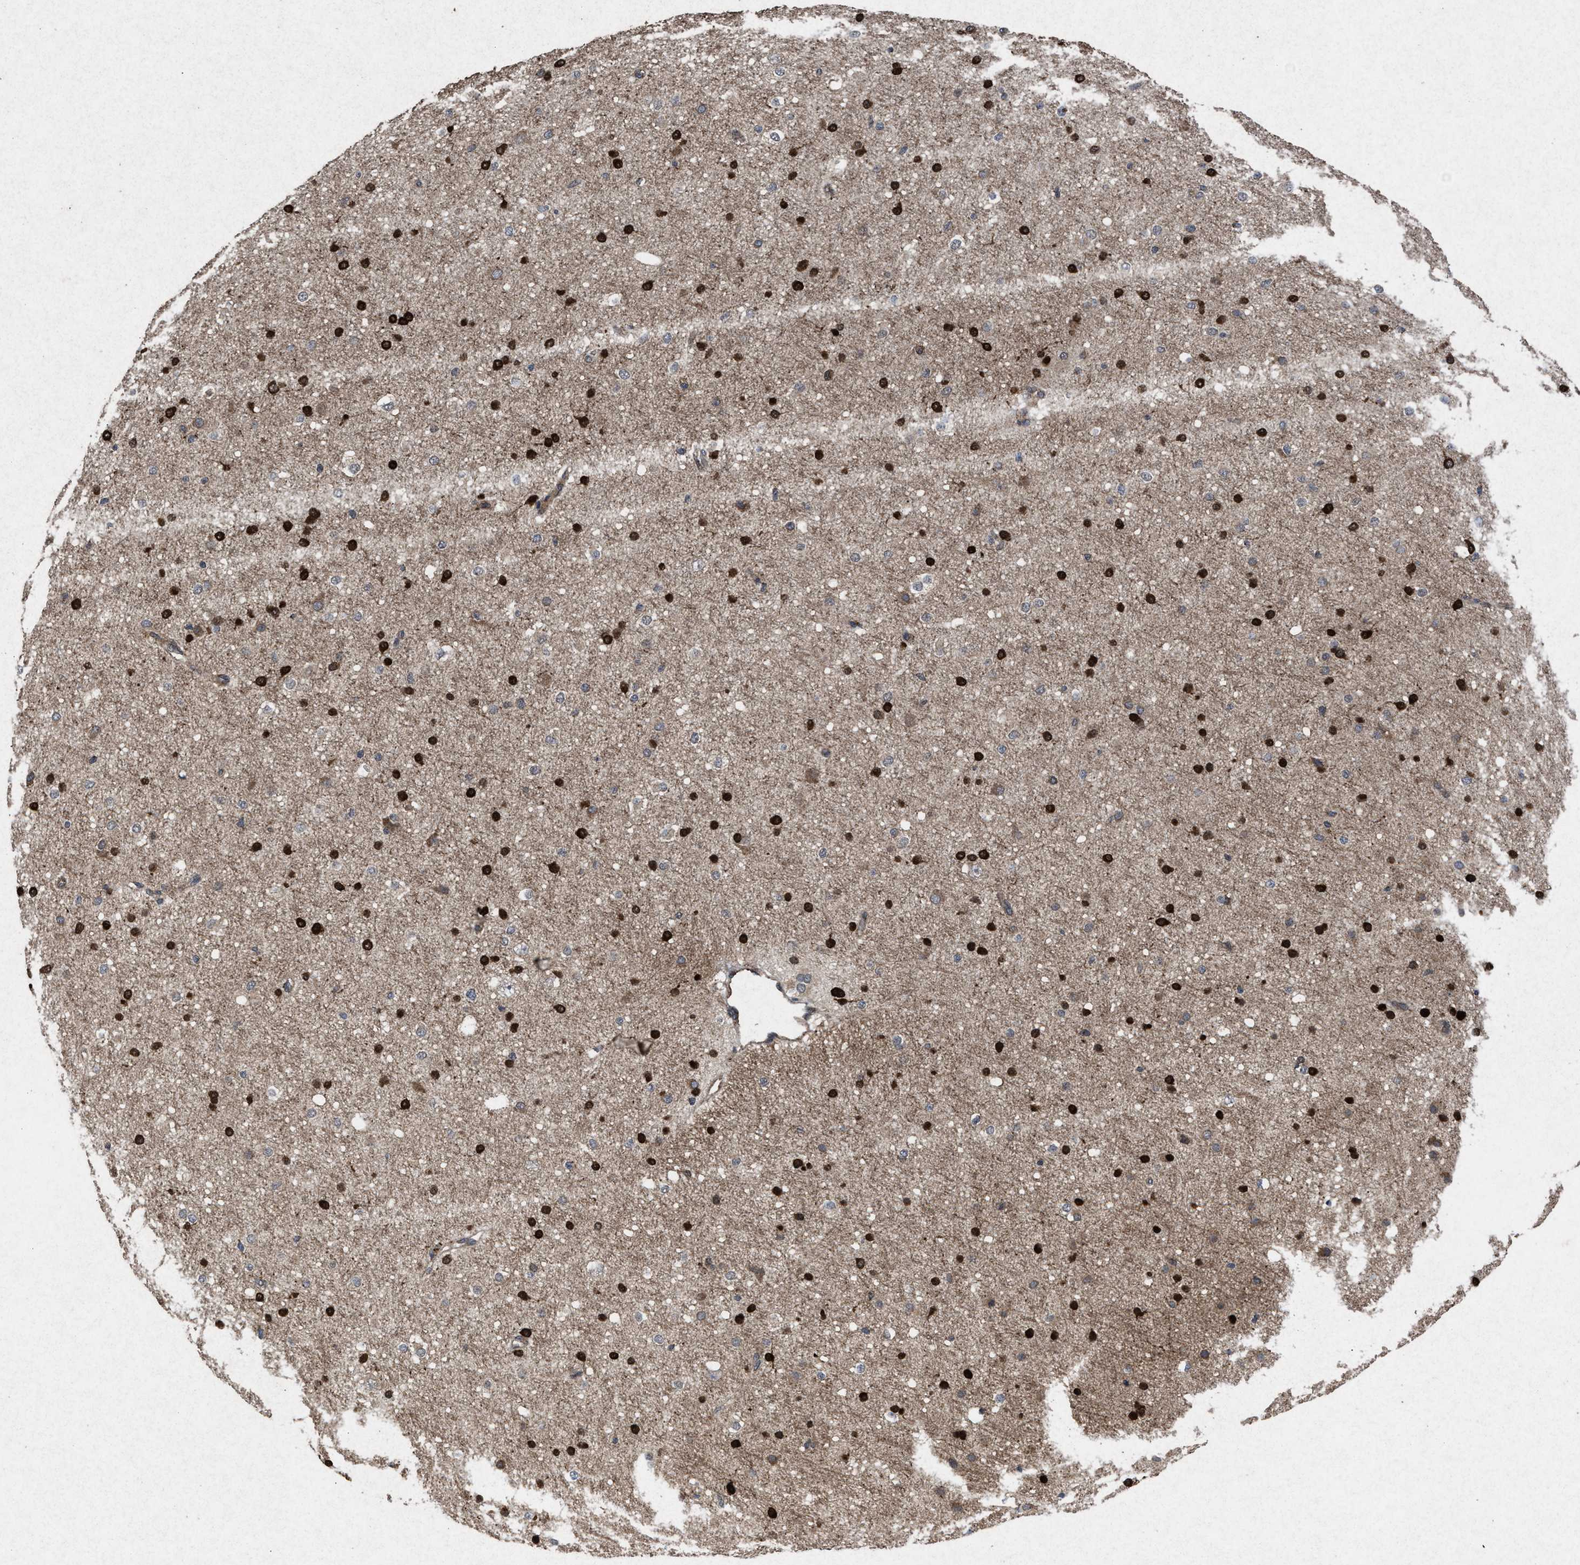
{"staining": {"intensity": "weak", "quantity": ">75%", "location": "cytoplasmic/membranous"}, "tissue": "cerebral cortex", "cell_type": "Endothelial cells", "image_type": "normal", "snomed": [{"axis": "morphology", "description": "Normal tissue, NOS"}, {"axis": "morphology", "description": "Developmental malformation"}, {"axis": "topography", "description": "Cerebral cortex"}], "caption": "Immunohistochemical staining of normal human cerebral cortex exhibits weak cytoplasmic/membranous protein expression in about >75% of endothelial cells.", "gene": "MSI2", "patient": {"sex": "female", "age": 30}}